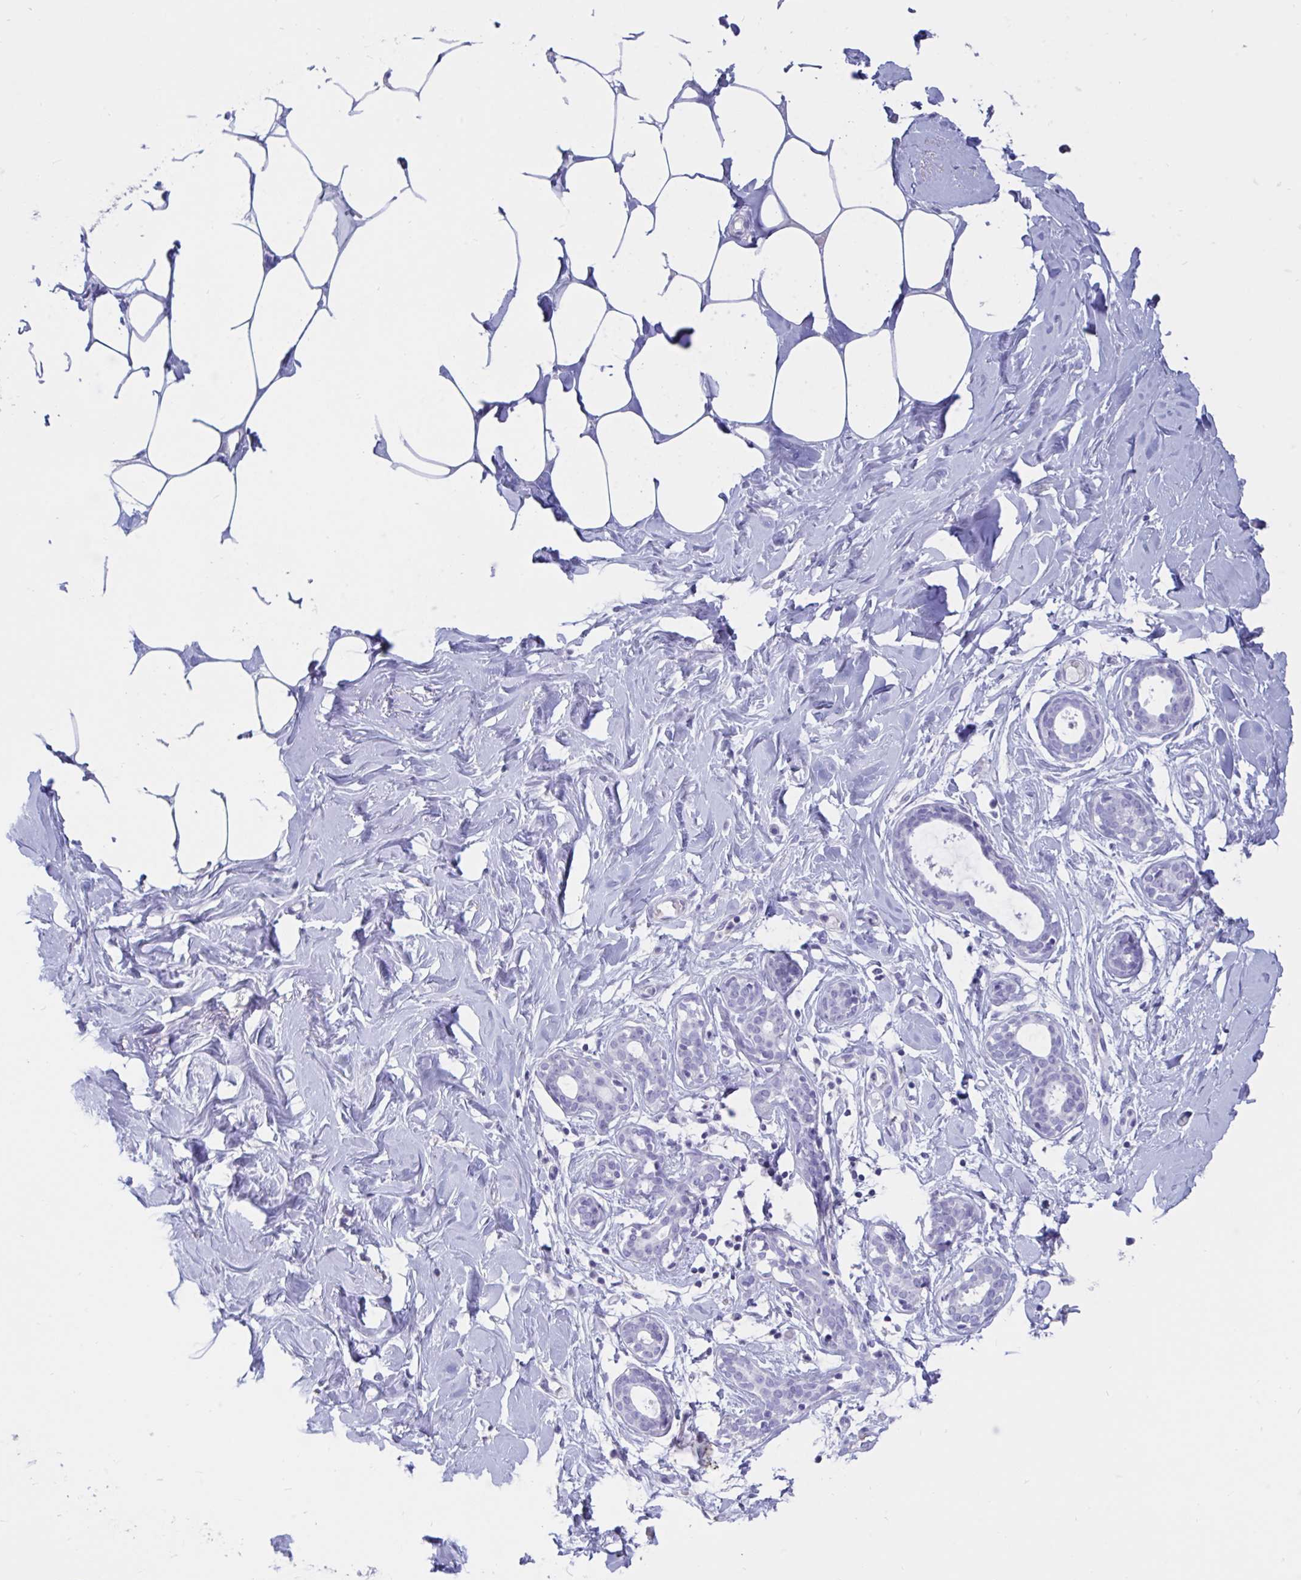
{"staining": {"intensity": "negative", "quantity": "none", "location": "none"}, "tissue": "breast", "cell_type": "Adipocytes", "image_type": "normal", "snomed": [{"axis": "morphology", "description": "Normal tissue, NOS"}, {"axis": "topography", "description": "Breast"}], "caption": "Protein analysis of benign breast reveals no significant positivity in adipocytes.", "gene": "TNNC1", "patient": {"sex": "female", "age": 27}}